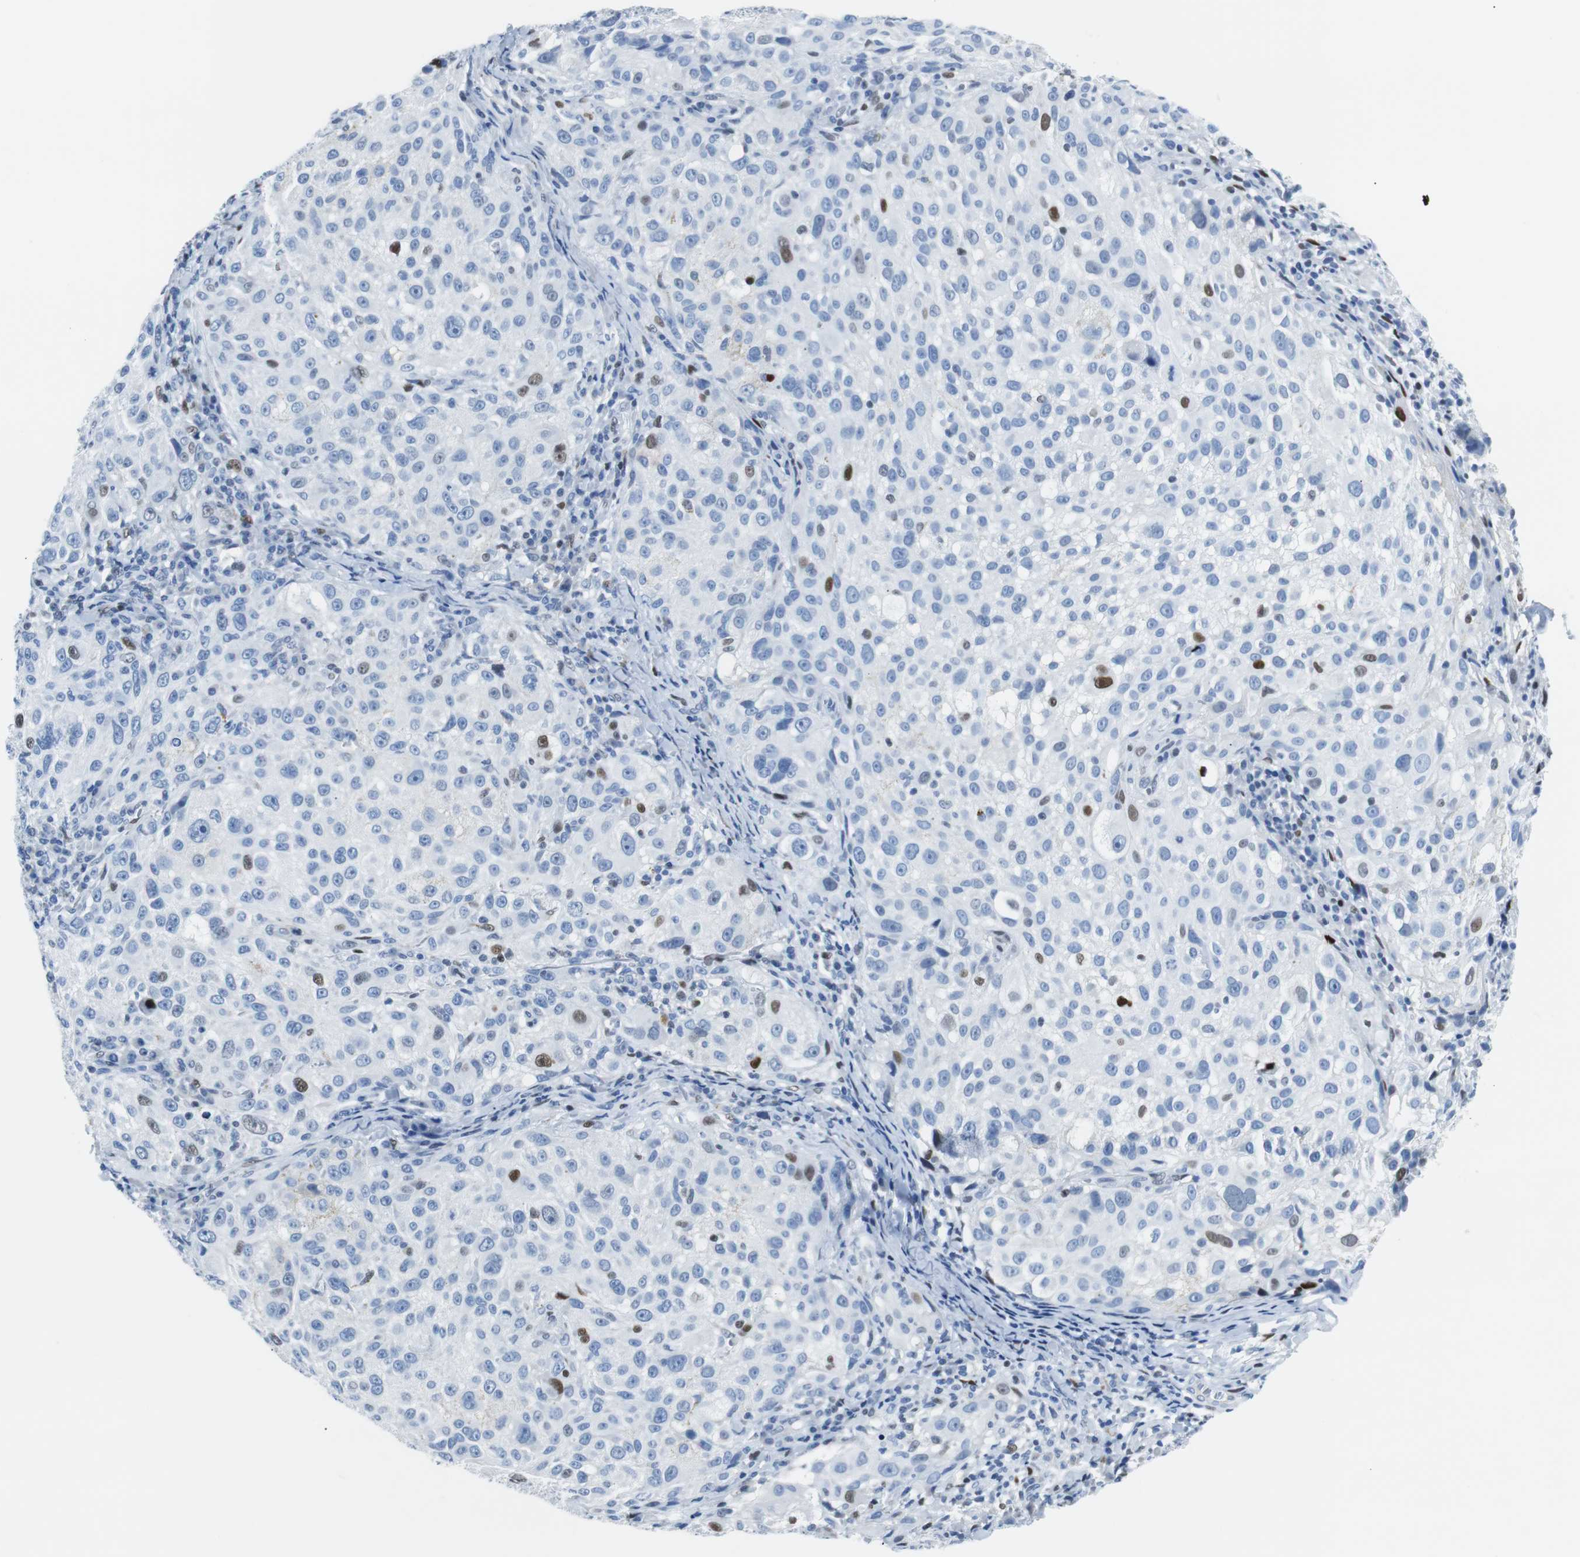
{"staining": {"intensity": "moderate", "quantity": "<25%", "location": "nuclear"}, "tissue": "melanoma", "cell_type": "Tumor cells", "image_type": "cancer", "snomed": [{"axis": "morphology", "description": "Necrosis, NOS"}, {"axis": "morphology", "description": "Malignant melanoma, NOS"}, {"axis": "topography", "description": "Skin"}], "caption": "Human malignant melanoma stained with a brown dye displays moderate nuclear positive expression in approximately <25% of tumor cells.", "gene": "JUN", "patient": {"sex": "female", "age": 87}}